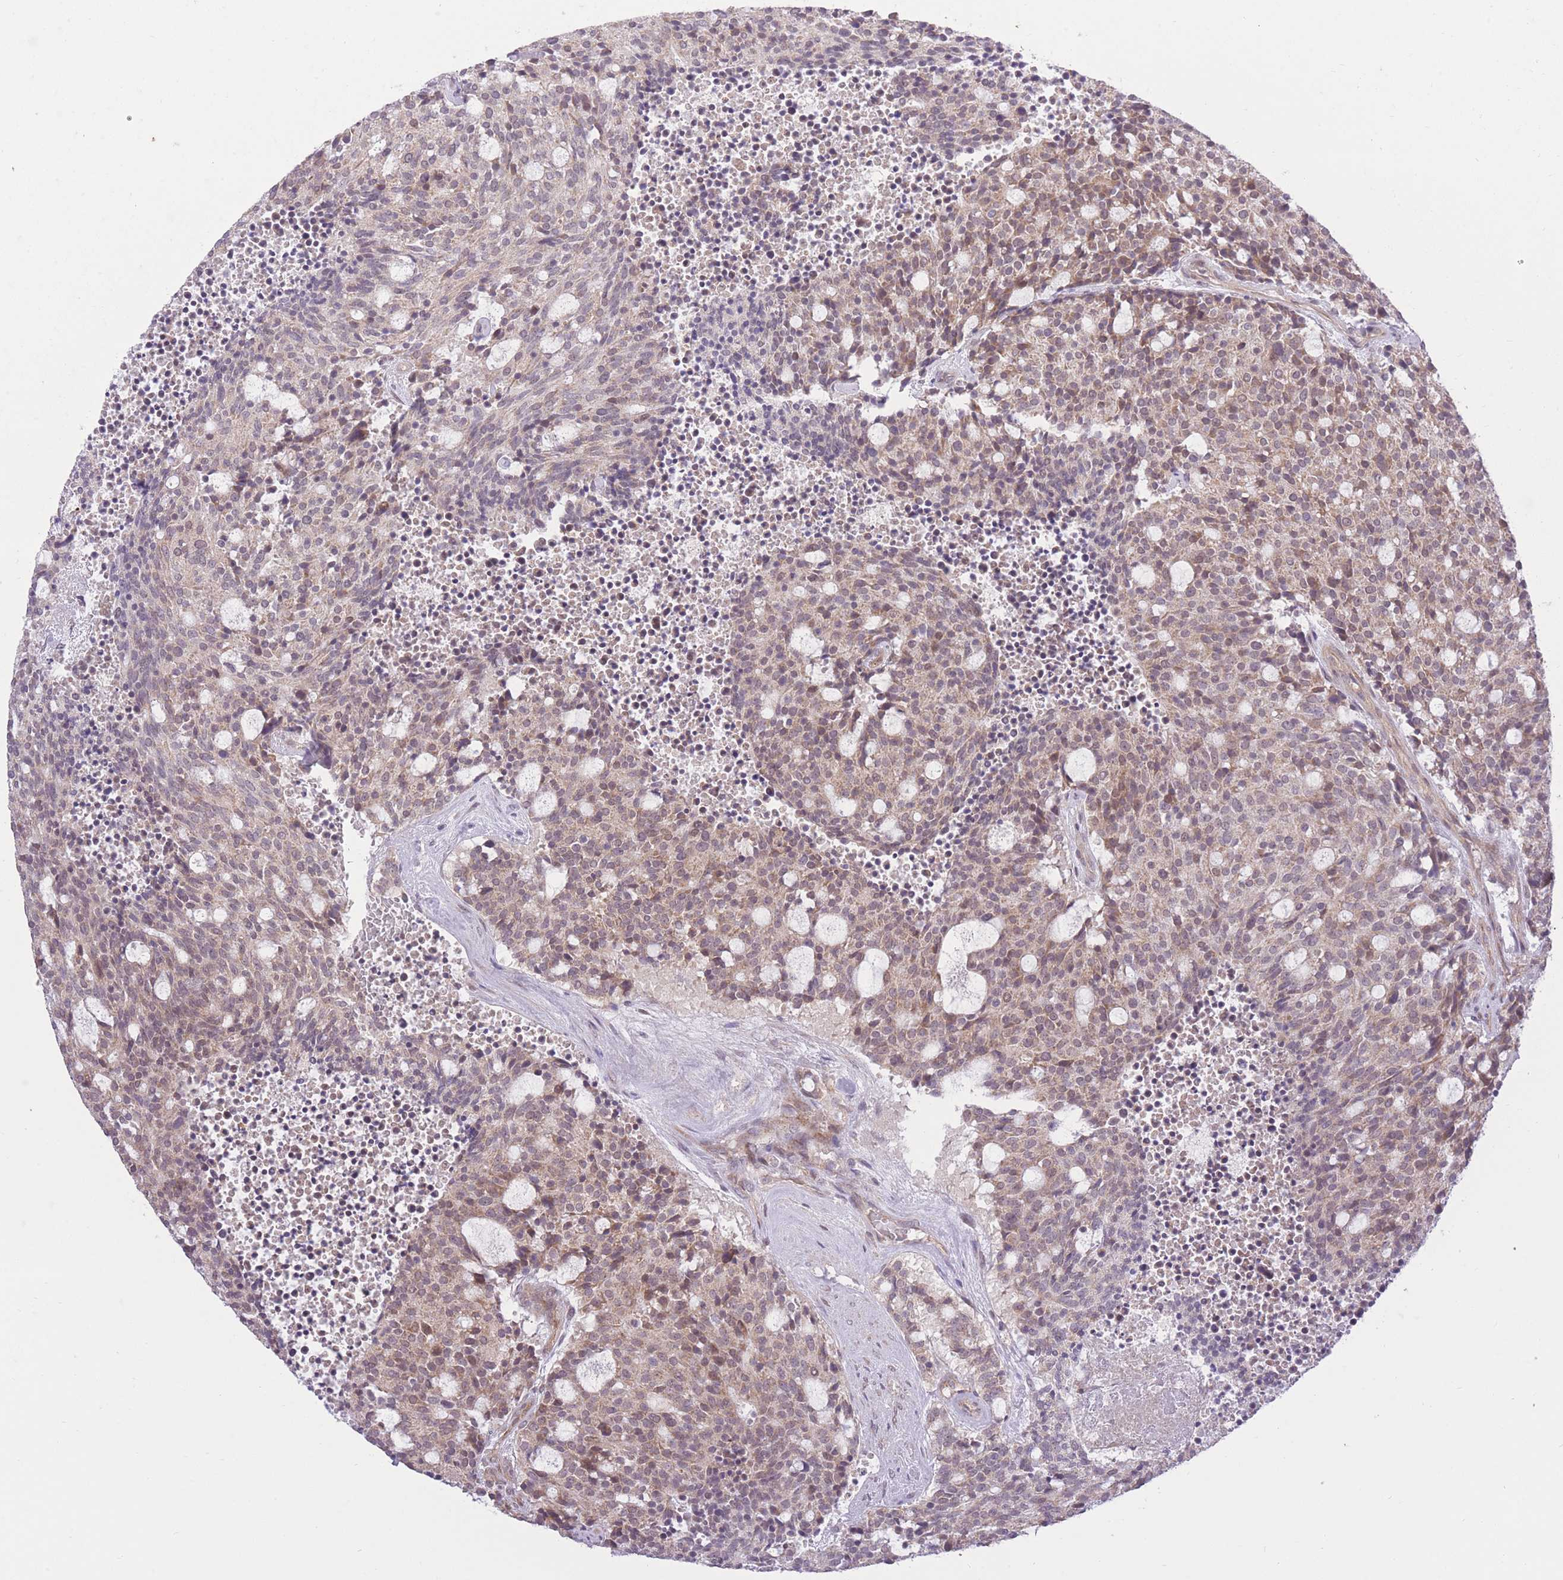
{"staining": {"intensity": "weak", "quantity": "25%-75%", "location": "cytoplasmic/membranous,nuclear"}, "tissue": "carcinoid", "cell_type": "Tumor cells", "image_type": "cancer", "snomed": [{"axis": "morphology", "description": "Carcinoid, malignant, NOS"}, {"axis": "topography", "description": "Pancreas"}], "caption": "Carcinoid tissue displays weak cytoplasmic/membranous and nuclear staining in about 25%-75% of tumor cells The staining was performed using DAB, with brown indicating positive protein expression. Nuclei are stained blue with hematoxylin.", "gene": "ELOA2", "patient": {"sex": "female", "age": 54}}